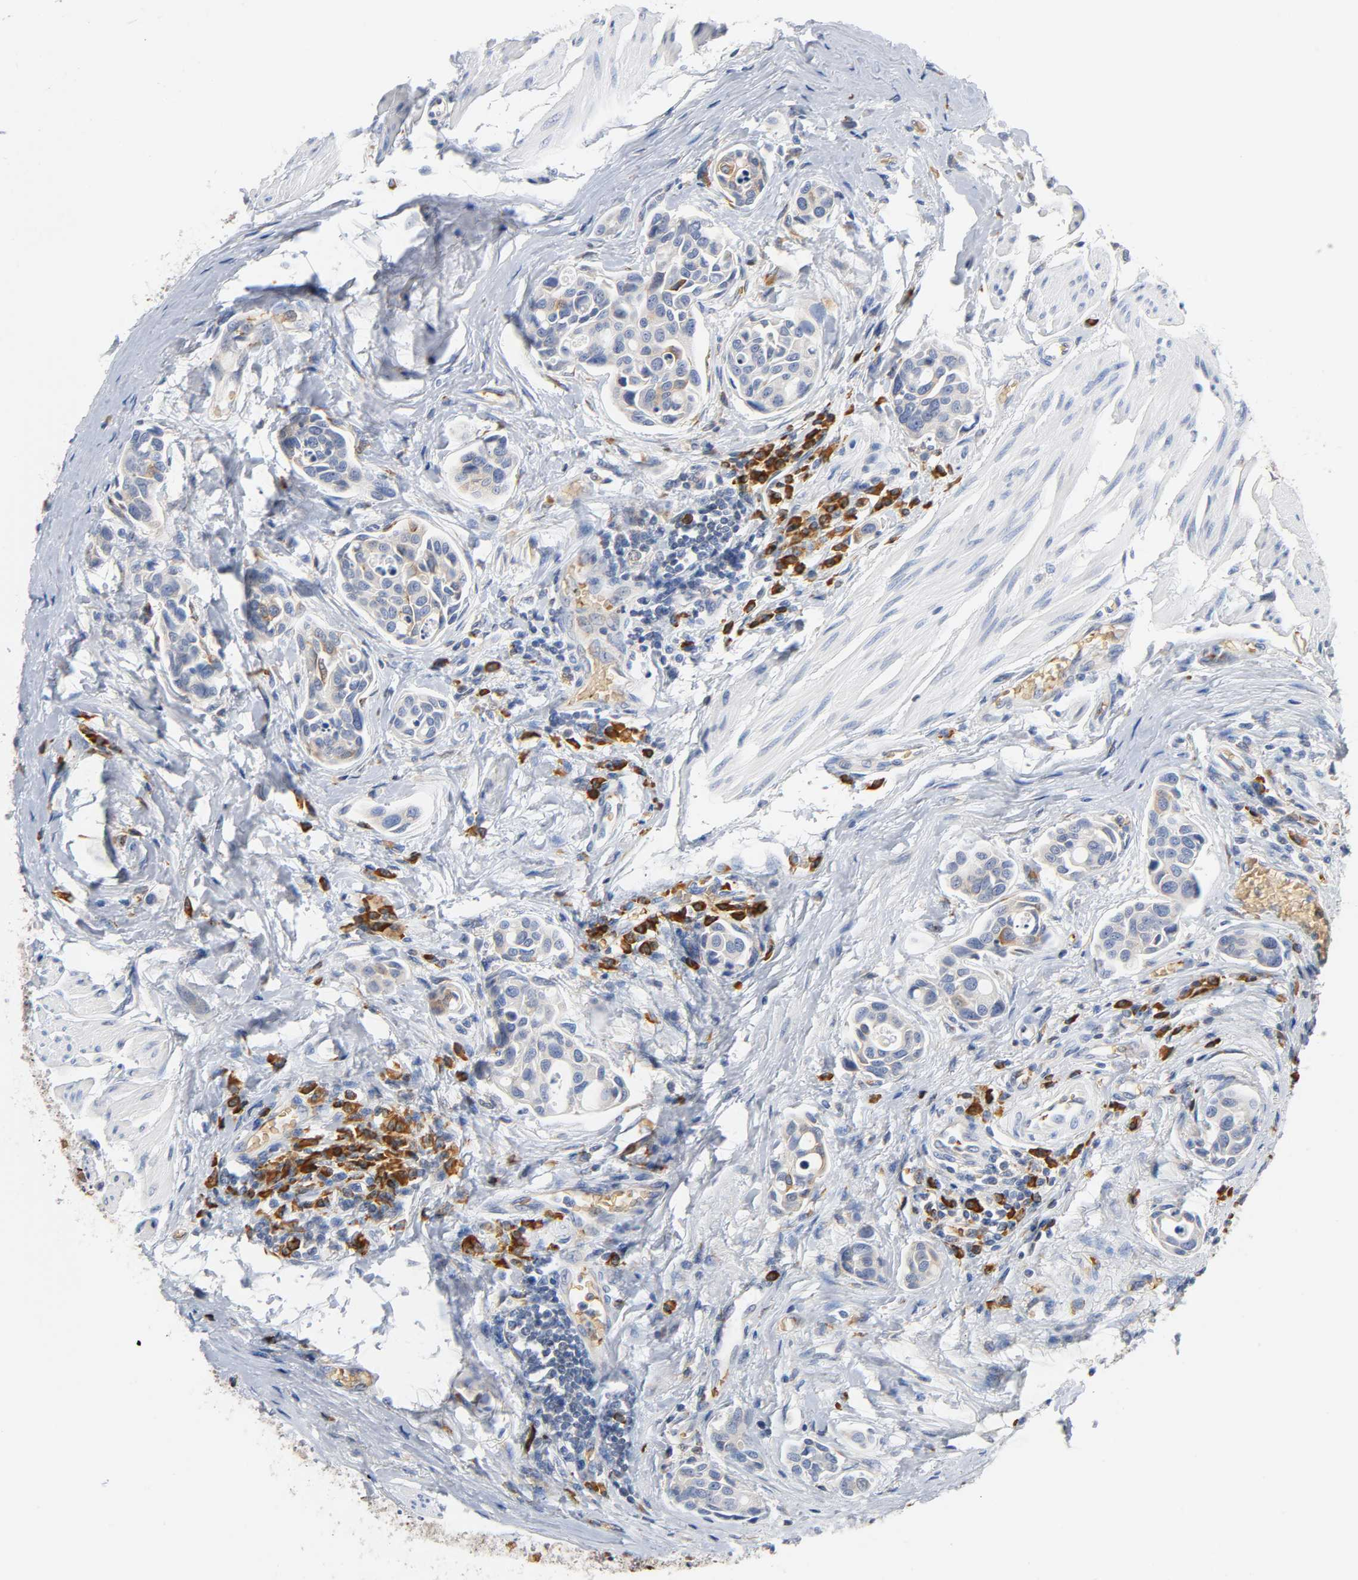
{"staining": {"intensity": "weak", "quantity": "<25%", "location": "cytoplasmic/membranous"}, "tissue": "urothelial cancer", "cell_type": "Tumor cells", "image_type": "cancer", "snomed": [{"axis": "morphology", "description": "Urothelial carcinoma, High grade"}, {"axis": "topography", "description": "Urinary bladder"}], "caption": "A high-resolution photomicrograph shows IHC staining of high-grade urothelial carcinoma, which exhibits no significant staining in tumor cells.", "gene": "UCKL1", "patient": {"sex": "male", "age": 78}}